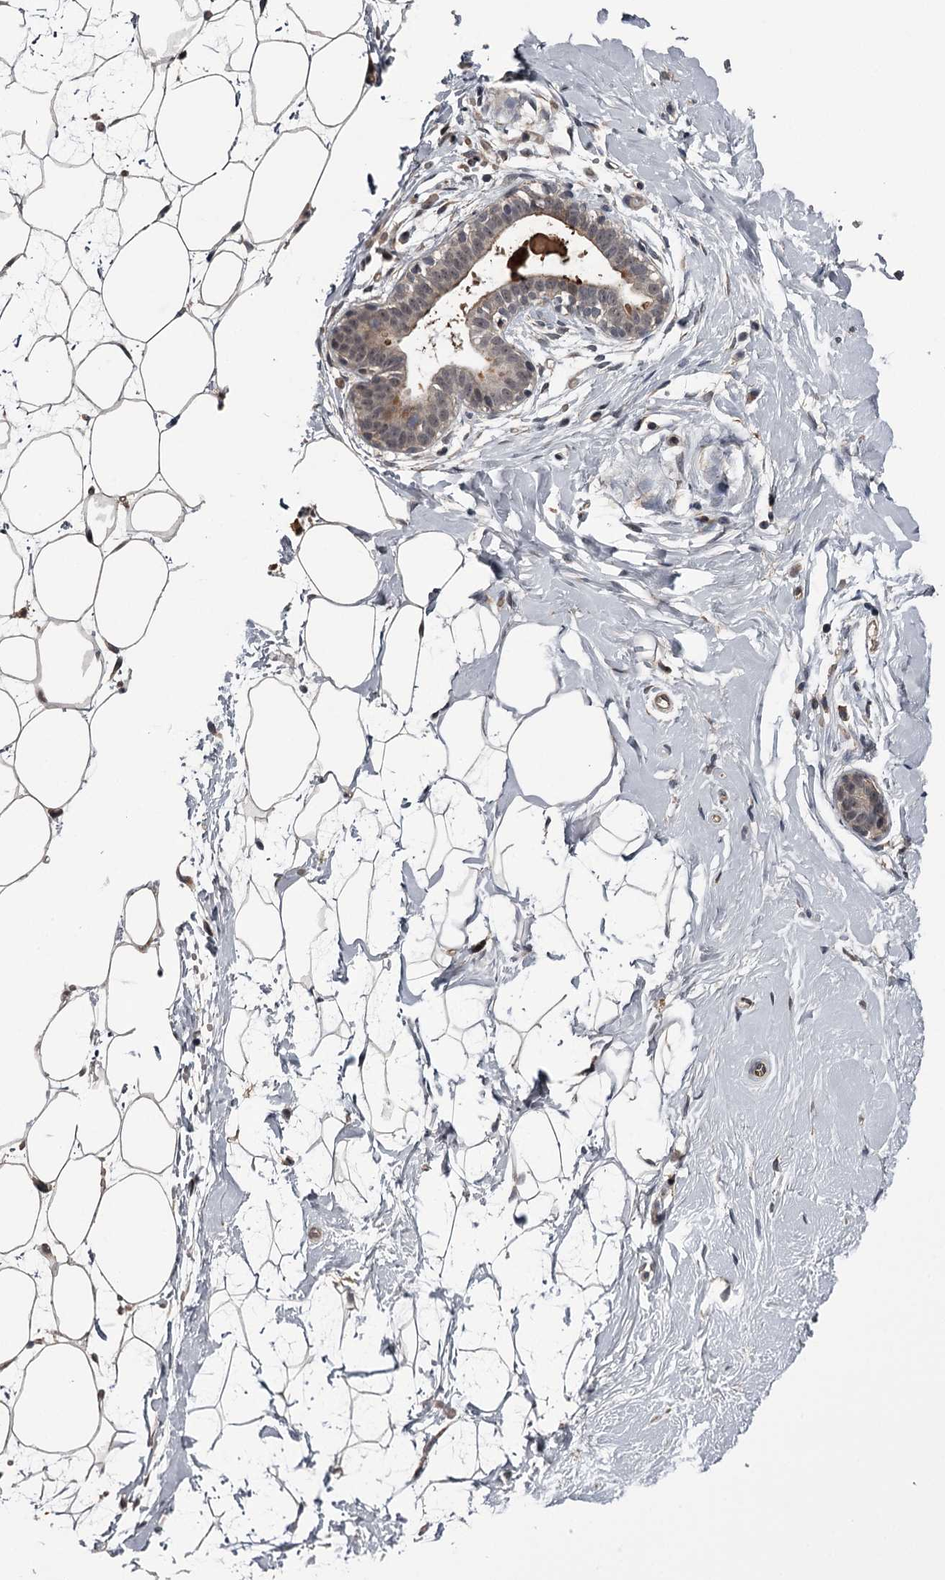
{"staining": {"intensity": "weak", "quantity": "25%-75%", "location": "cytoplasmic/membranous"}, "tissue": "breast", "cell_type": "Adipocytes", "image_type": "normal", "snomed": [{"axis": "morphology", "description": "Normal tissue, NOS"}, {"axis": "morphology", "description": "Adenoma, NOS"}, {"axis": "topography", "description": "Breast"}], "caption": "An IHC image of benign tissue is shown. Protein staining in brown labels weak cytoplasmic/membranous positivity in breast within adipocytes. Nuclei are stained in blue.", "gene": "CWF19L2", "patient": {"sex": "female", "age": 23}}